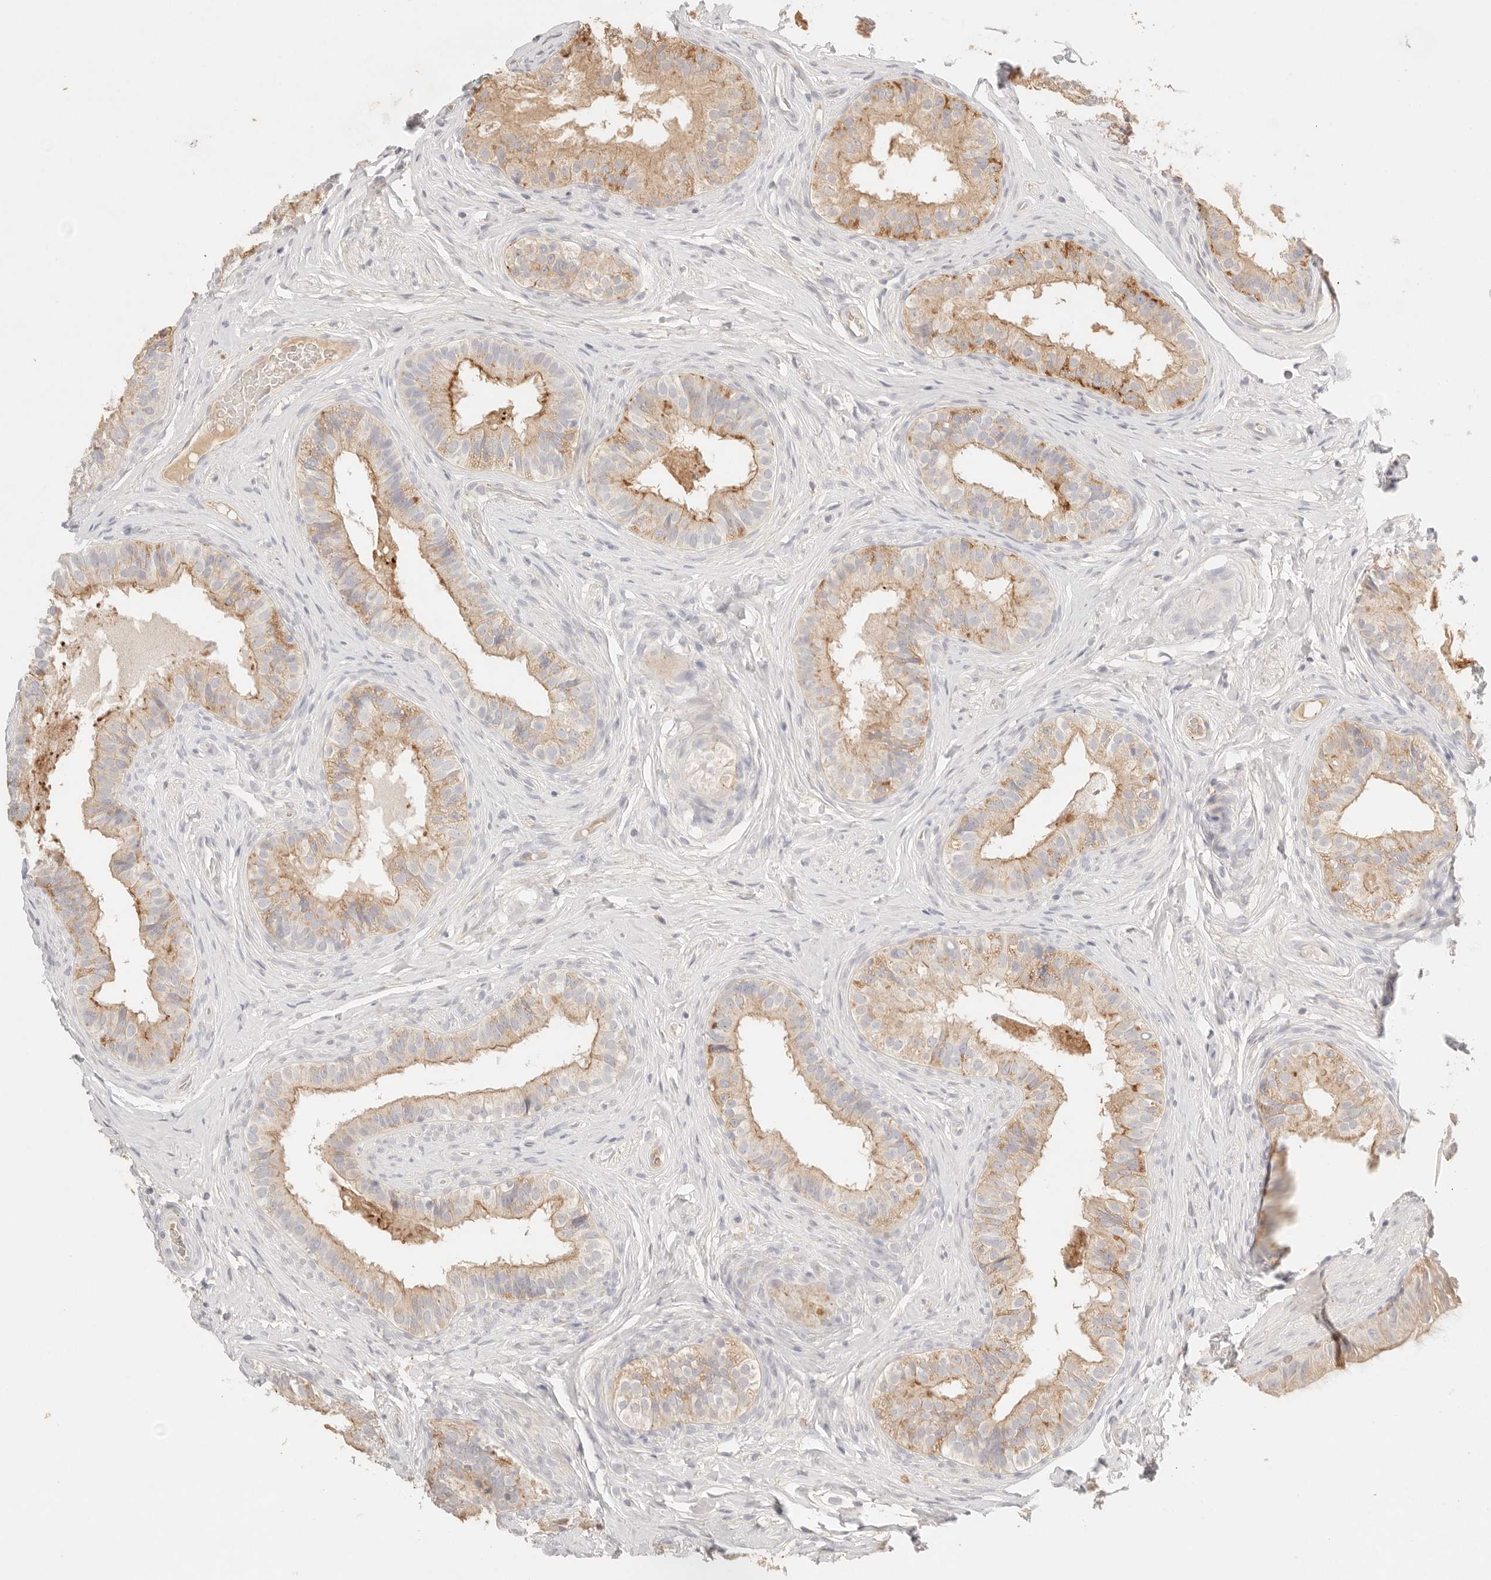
{"staining": {"intensity": "moderate", "quantity": "25%-75%", "location": "cytoplasmic/membranous"}, "tissue": "epididymis", "cell_type": "Glandular cells", "image_type": "normal", "snomed": [{"axis": "morphology", "description": "Normal tissue, NOS"}, {"axis": "topography", "description": "Epididymis"}], "caption": "IHC (DAB (3,3'-diaminobenzidine)) staining of unremarkable human epididymis shows moderate cytoplasmic/membranous protein staining in approximately 25%-75% of glandular cells. Using DAB (3,3'-diaminobenzidine) (brown) and hematoxylin (blue) stains, captured at high magnification using brightfield microscopy.", "gene": "CEP120", "patient": {"sex": "male", "age": 49}}